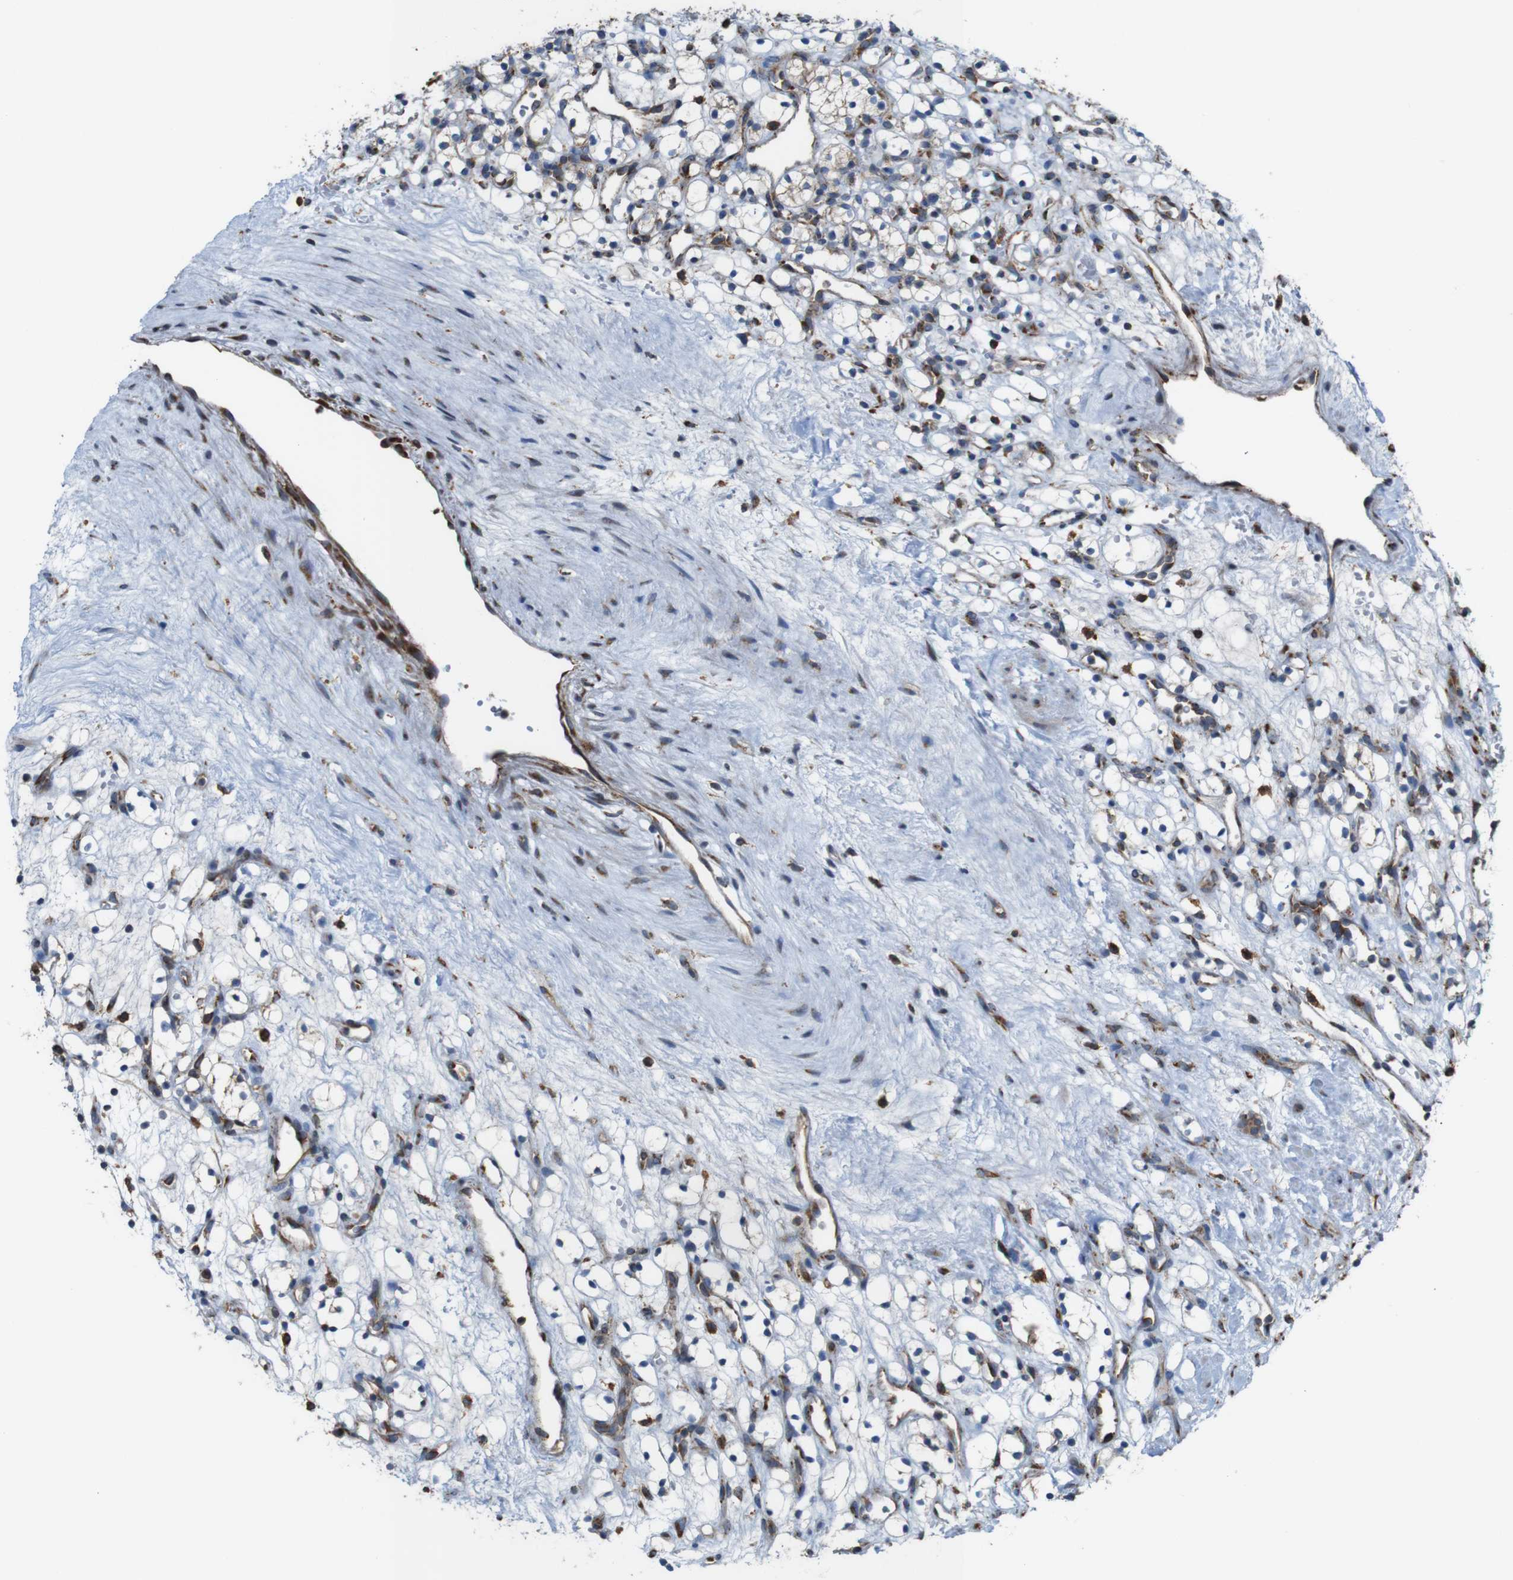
{"staining": {"intensity": "negative", "quantity": "none", "location": "none"}, "tissue": "renal cancer", "cell_type": "Tumor cells", "image_type": "cancer", "snomed": [{"axis": "morphology", "description": "Adenocarcinoma, NOS"}, {"axis": "topography", "description": "Kidney"}], "caption": "Immunohistochemistry histopathology image of neoplastic tissue: adenocarcinoma (renal) stained with DAB displays no significant protein expression in tumor cells.", "gene": "UGGT1", "patient": {"sex": "female", "age": 60}}